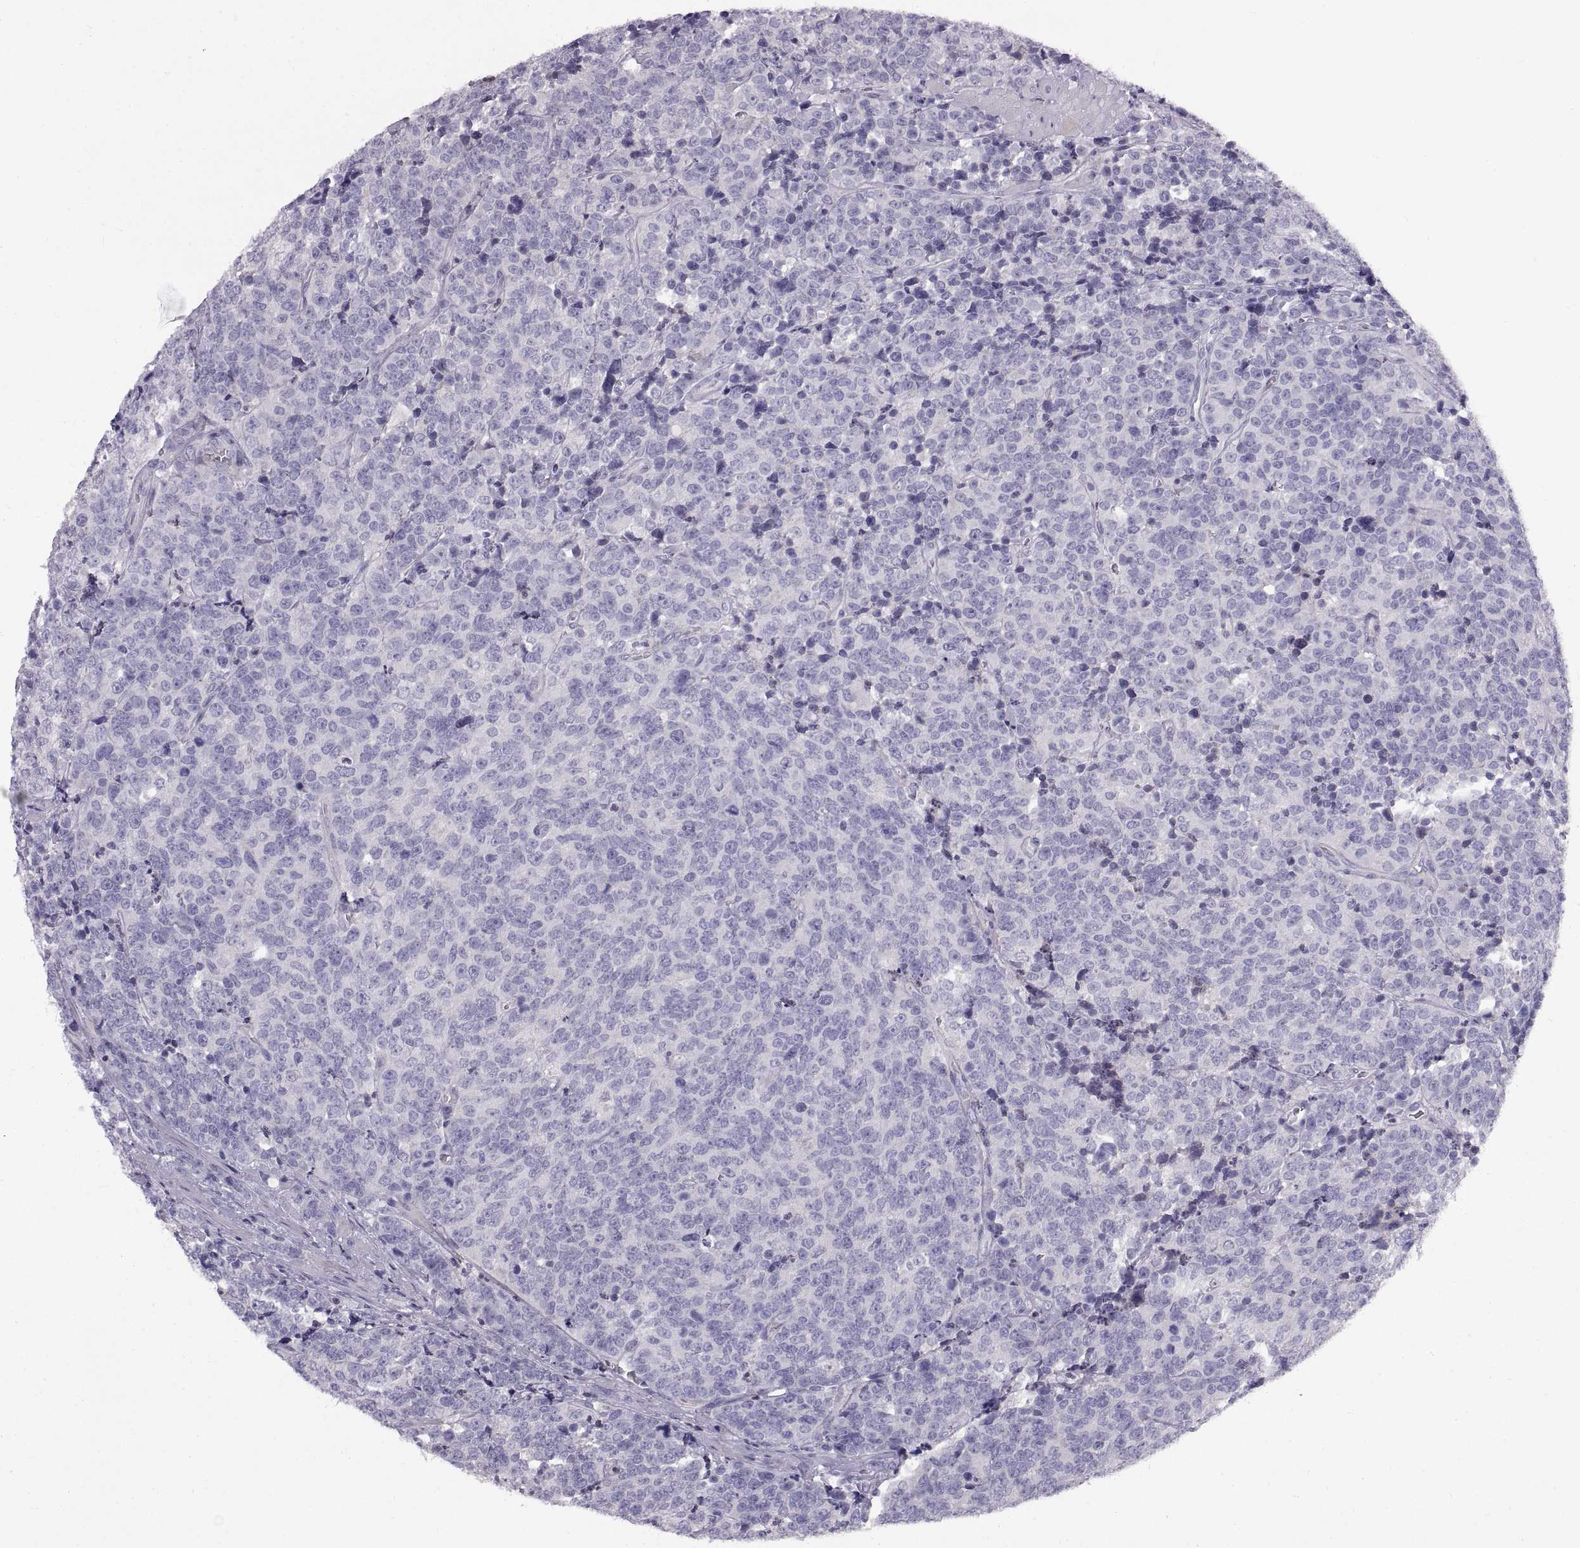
{"staining": {"intensity": "negative", "quantity": "none", "location": "none"}, "tissue": "prostate cancer", "cell_type": "Tumor cells", "image_type": "cancer", "snomed": [{"axis": "morphology", "description": "Adenocarcinoma, NOS"}, {"axis": "topography", "description": "Prostate"}], "caption": "This is a photomicrograph of immunohistochemistry staining of prostate cancer (adenocarcinoma), which shows no positivity in tumor cells.", "gene": "ADAM32", "patient": {"sex": "male", "age": 67}}